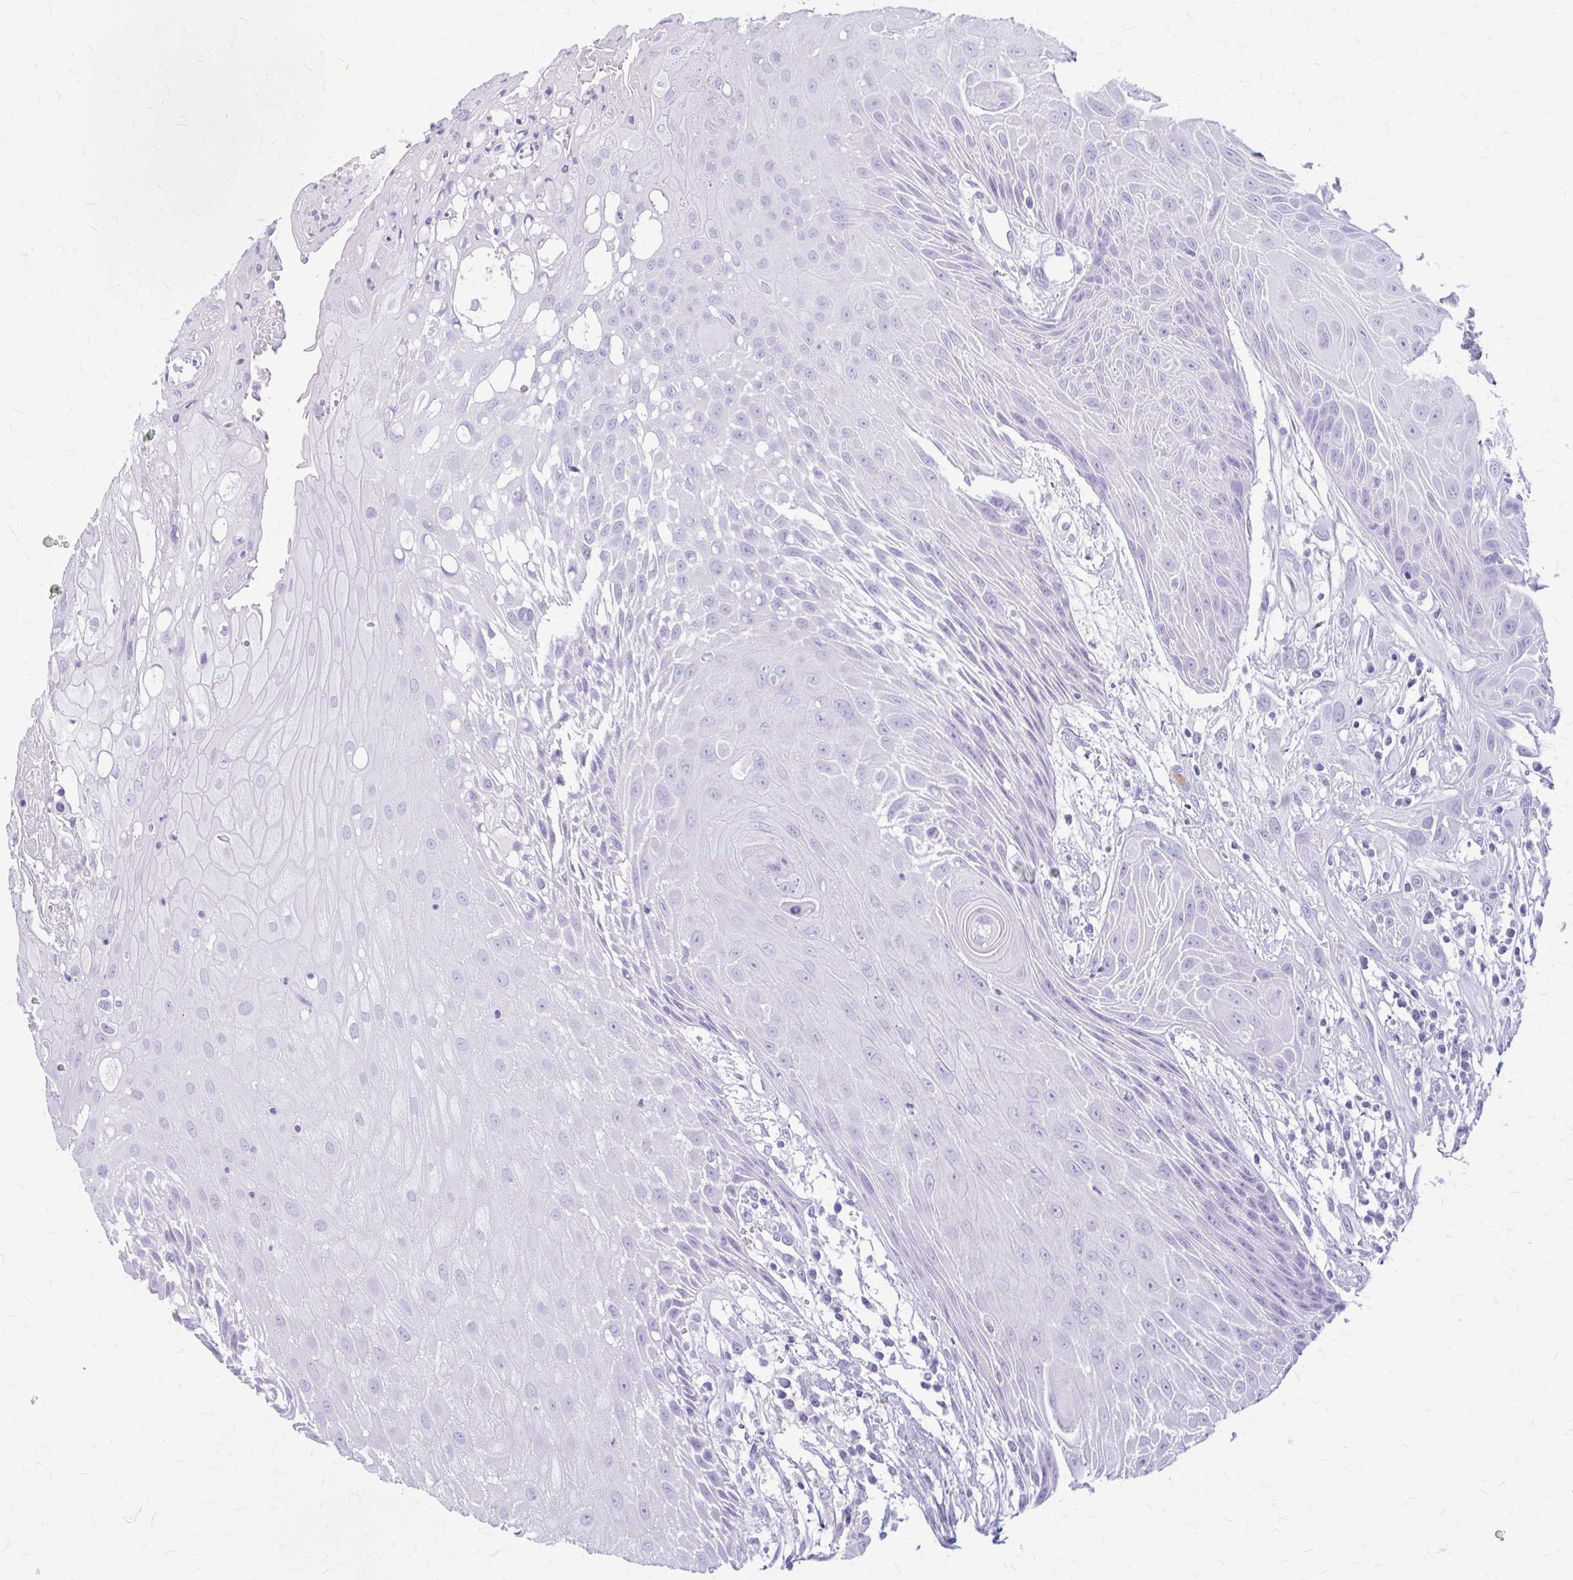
{"staining": {"intensity": "negative", "quantity": "none", "location": "none"}, "tissue": "head and neck cancer", "cell_type": "Tumor cells", "image_type": "cancer", "snomed": [{"axis": "morphology", "description": "Squamous cell carcinoma, NOS"}, {"axis": "topography", "description": "Head-Neck"}], "caption": "IHC histopathology image of head and neck squamous cell carcinoma stained for a protein (brown), which demonstrates no positivity in tumor cells.", "gene": "KLHDC7A", "patient": {"sex": "female", "age": 73}}